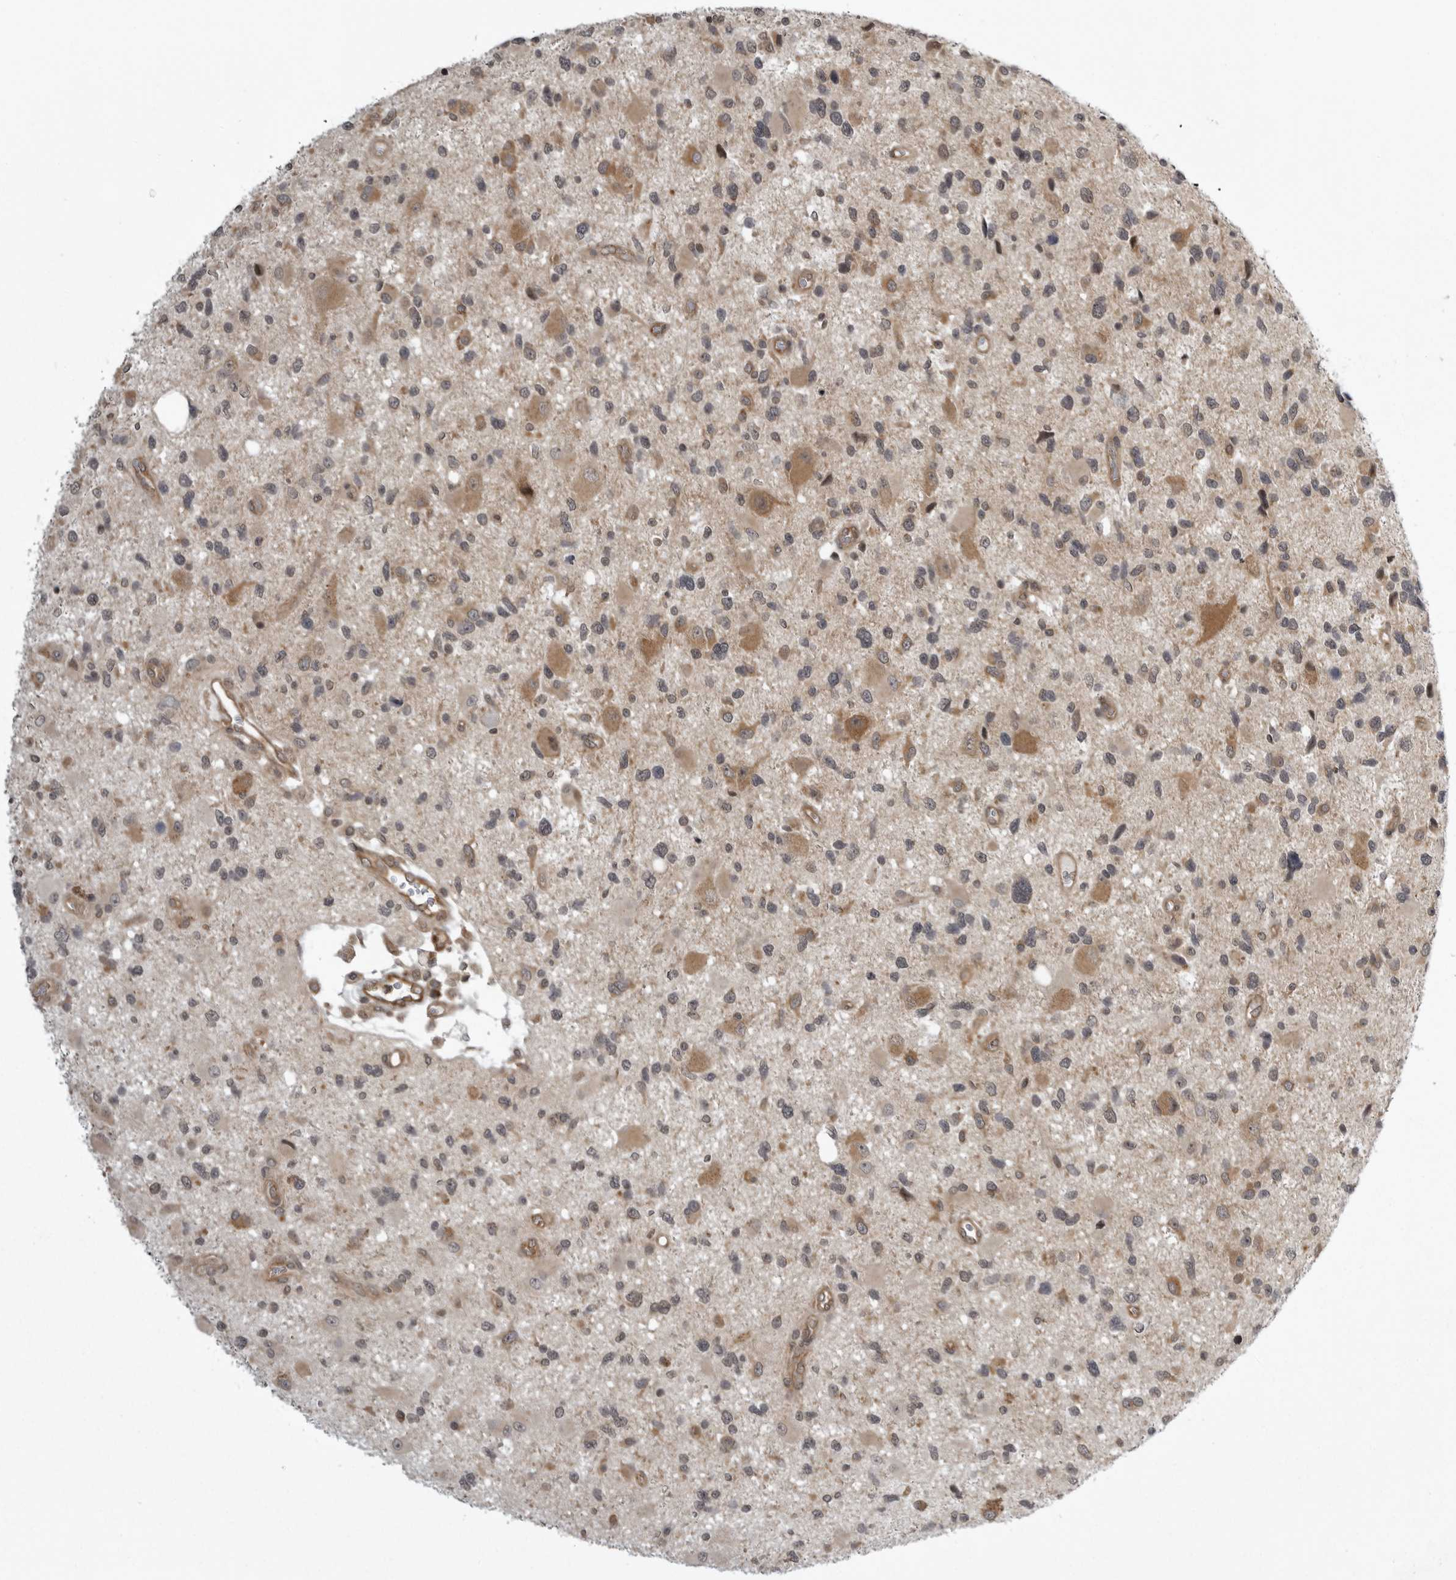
{"staining": {"intensity": "moderate", "quantity": "<25%", "location": "cytoplasmic/membranous"}, "tissue": "glioma", "cell_type": "Tumor cells", "image_type": "cancer", "snomed": [{"axis": "morphology", "description": "Glioma, malignant, High grade"}, {"axis": "topography", "description": "Brain"}], "caption": "Glioma was stained to show a protein in brown. There is low levels of moderate cytoplasmic/membranous positivity in about <25% of tumor cells. Nuclei are stained in blue.", "gene": "SNX16", "patient": {"sex": "male", "age": 33}}